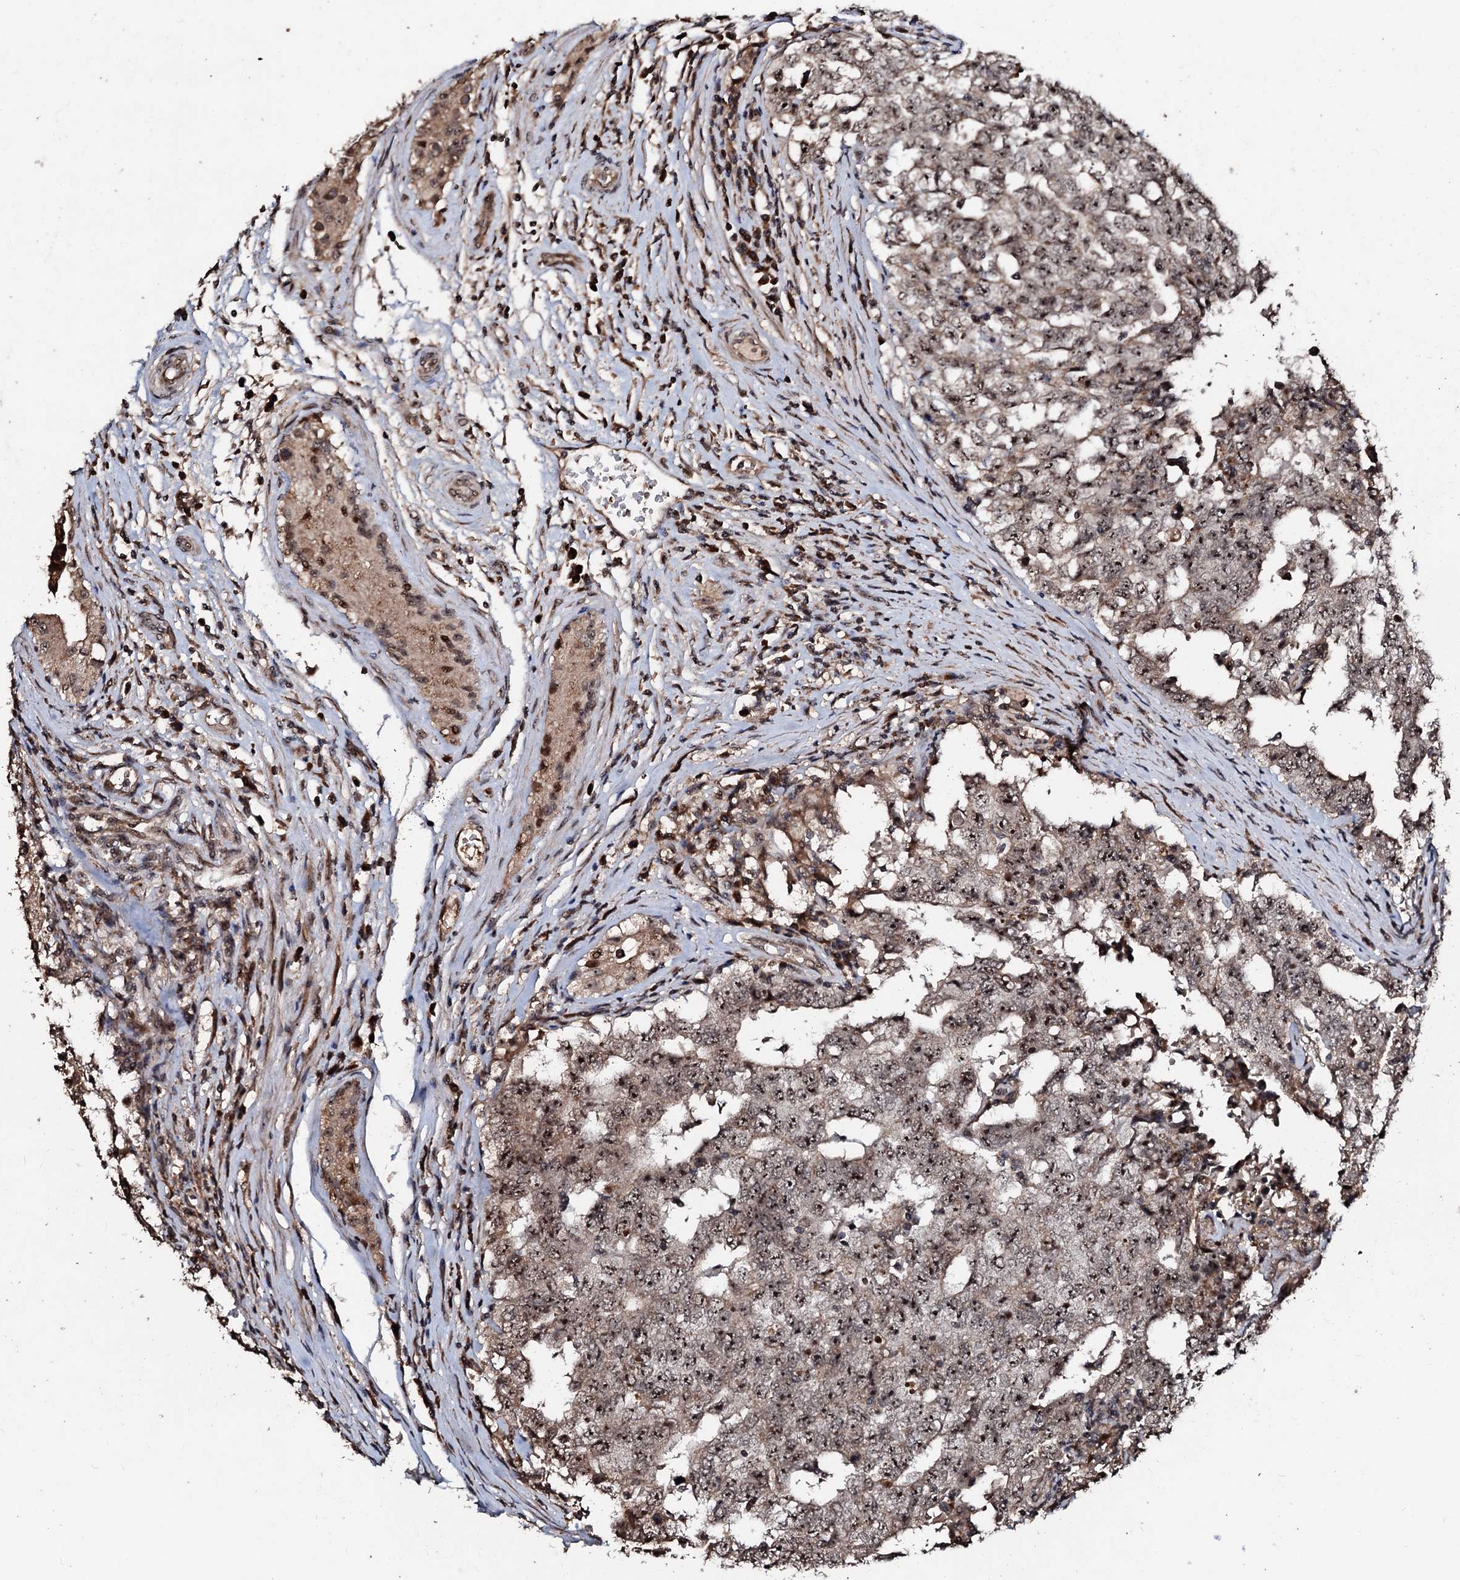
{"staining": {"intensity": "moderate", "quantity": ">75%", "location": "nuclear"}, "tissue": "testis cancer", "cell_type": "Tumor cells", "image_type": "cancer", "snomed": [{"axis": "morphology", "description": "Carcinoma, Embryonal, NOS"}, {"axis": "topography", "description": "Testis"}], "caption": "Human testis cancer (embryonal carcinoma) stained for a protein (brown) demonstrates moderate nuclear positive expression in about >75% of tumor cells.", "gene": "SUPT7L", "patient": {"sex": "male", "age": 26}}